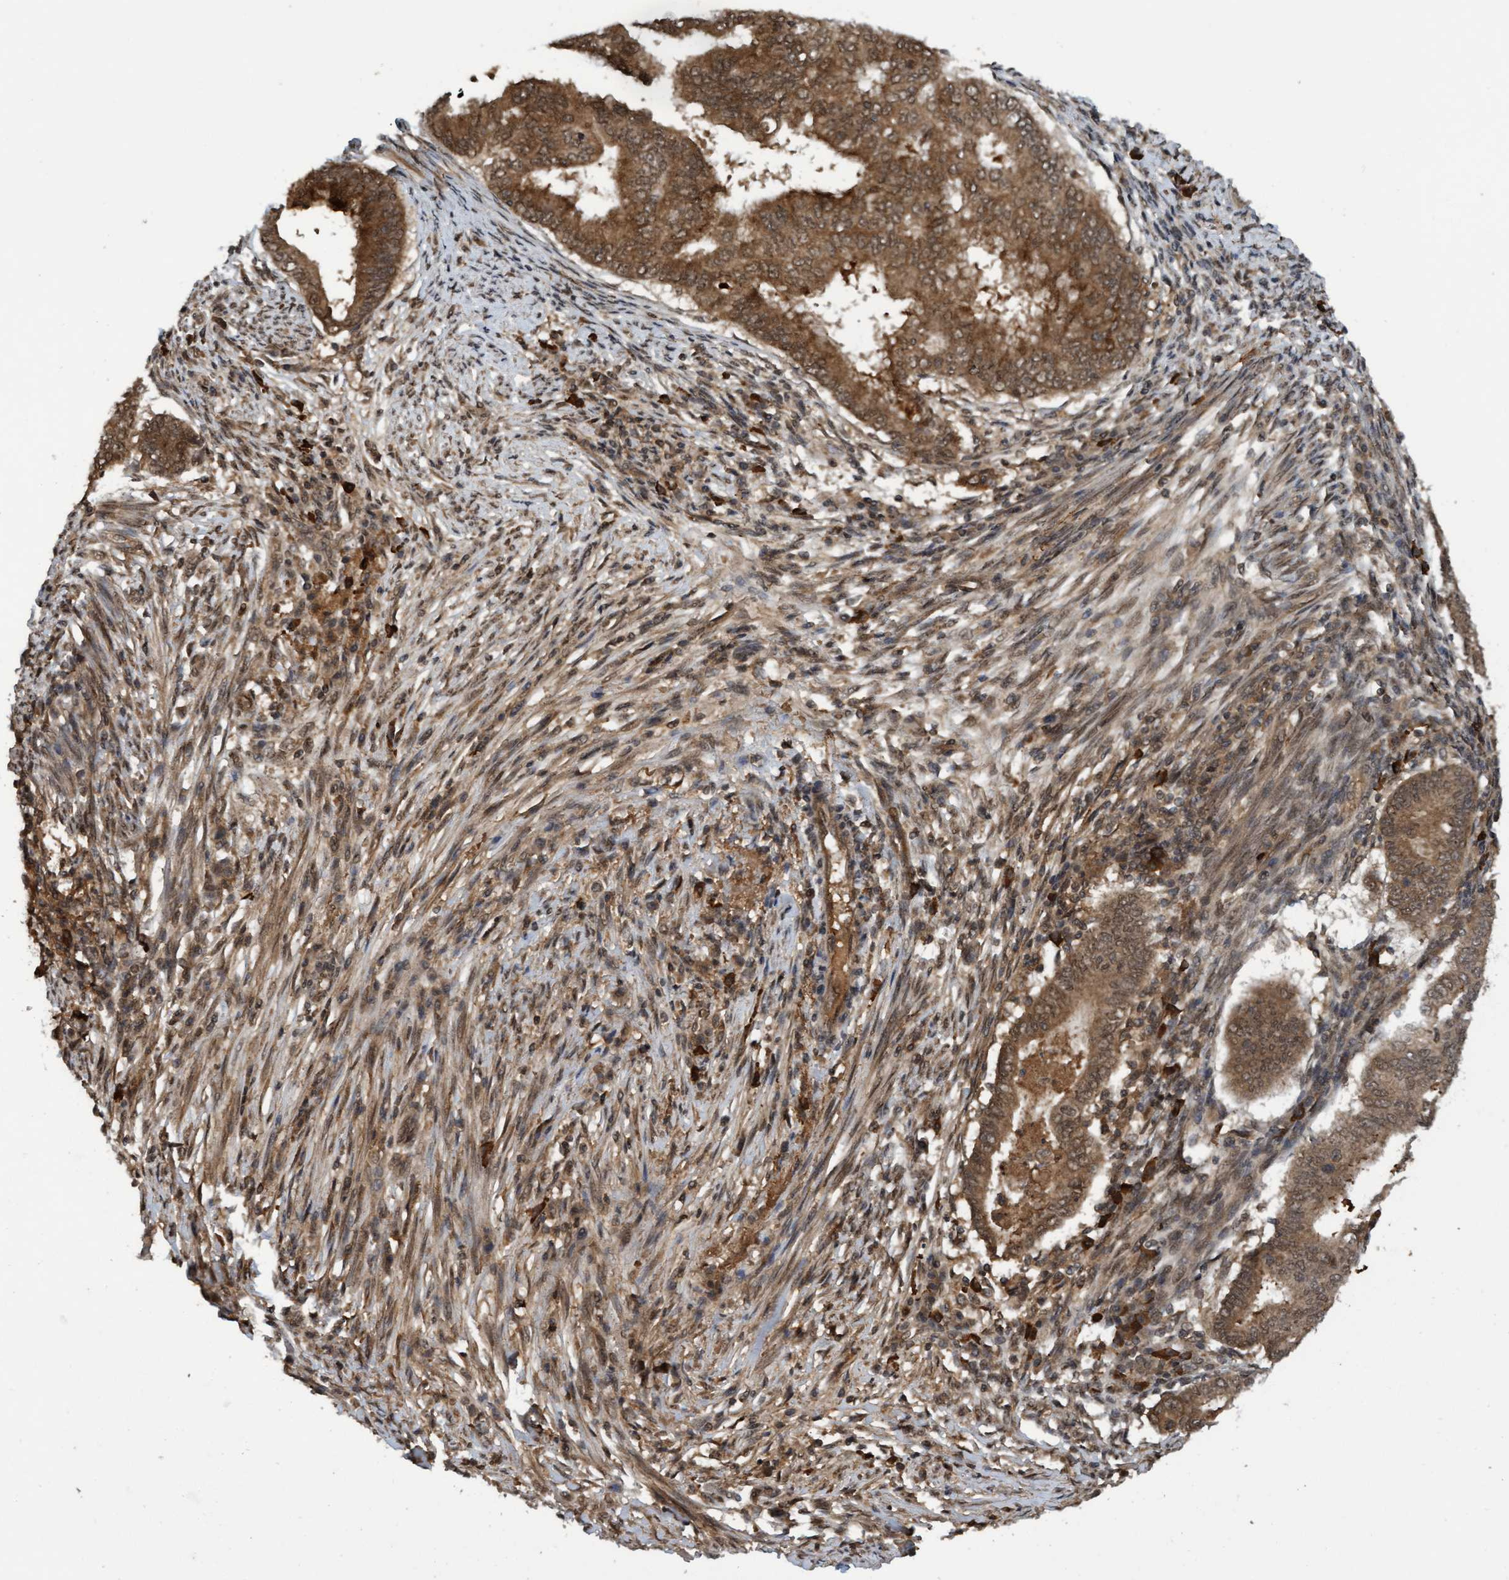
{"staining": {"intensity": "moderate", "quantity": ">75%", "location": "cytoplasmic/membranous,nuclear"}, "tissue": "endometrial cancer", "cell_type": "Tumor cells", "image_type": "cancer", "snomed": [{"axis": "morphology", "description": "Polyp, NOS"}, {"axis": "morphology", "description": "Adenocarcinoma, NOS"}, {"axis": "morphology", "description": "Adenoma, NOS"}, {"axis": "topography", "description": "Endometrium"}], "caption": "Adenocarcinoma (endometrial) stained with a brown dye displays moderate cytoplasmic/membranous and nuclear positive positivity in about >75% of tumor cells.", "gene": "WASF1", "patient": {"sex": "female", "age": 79}}